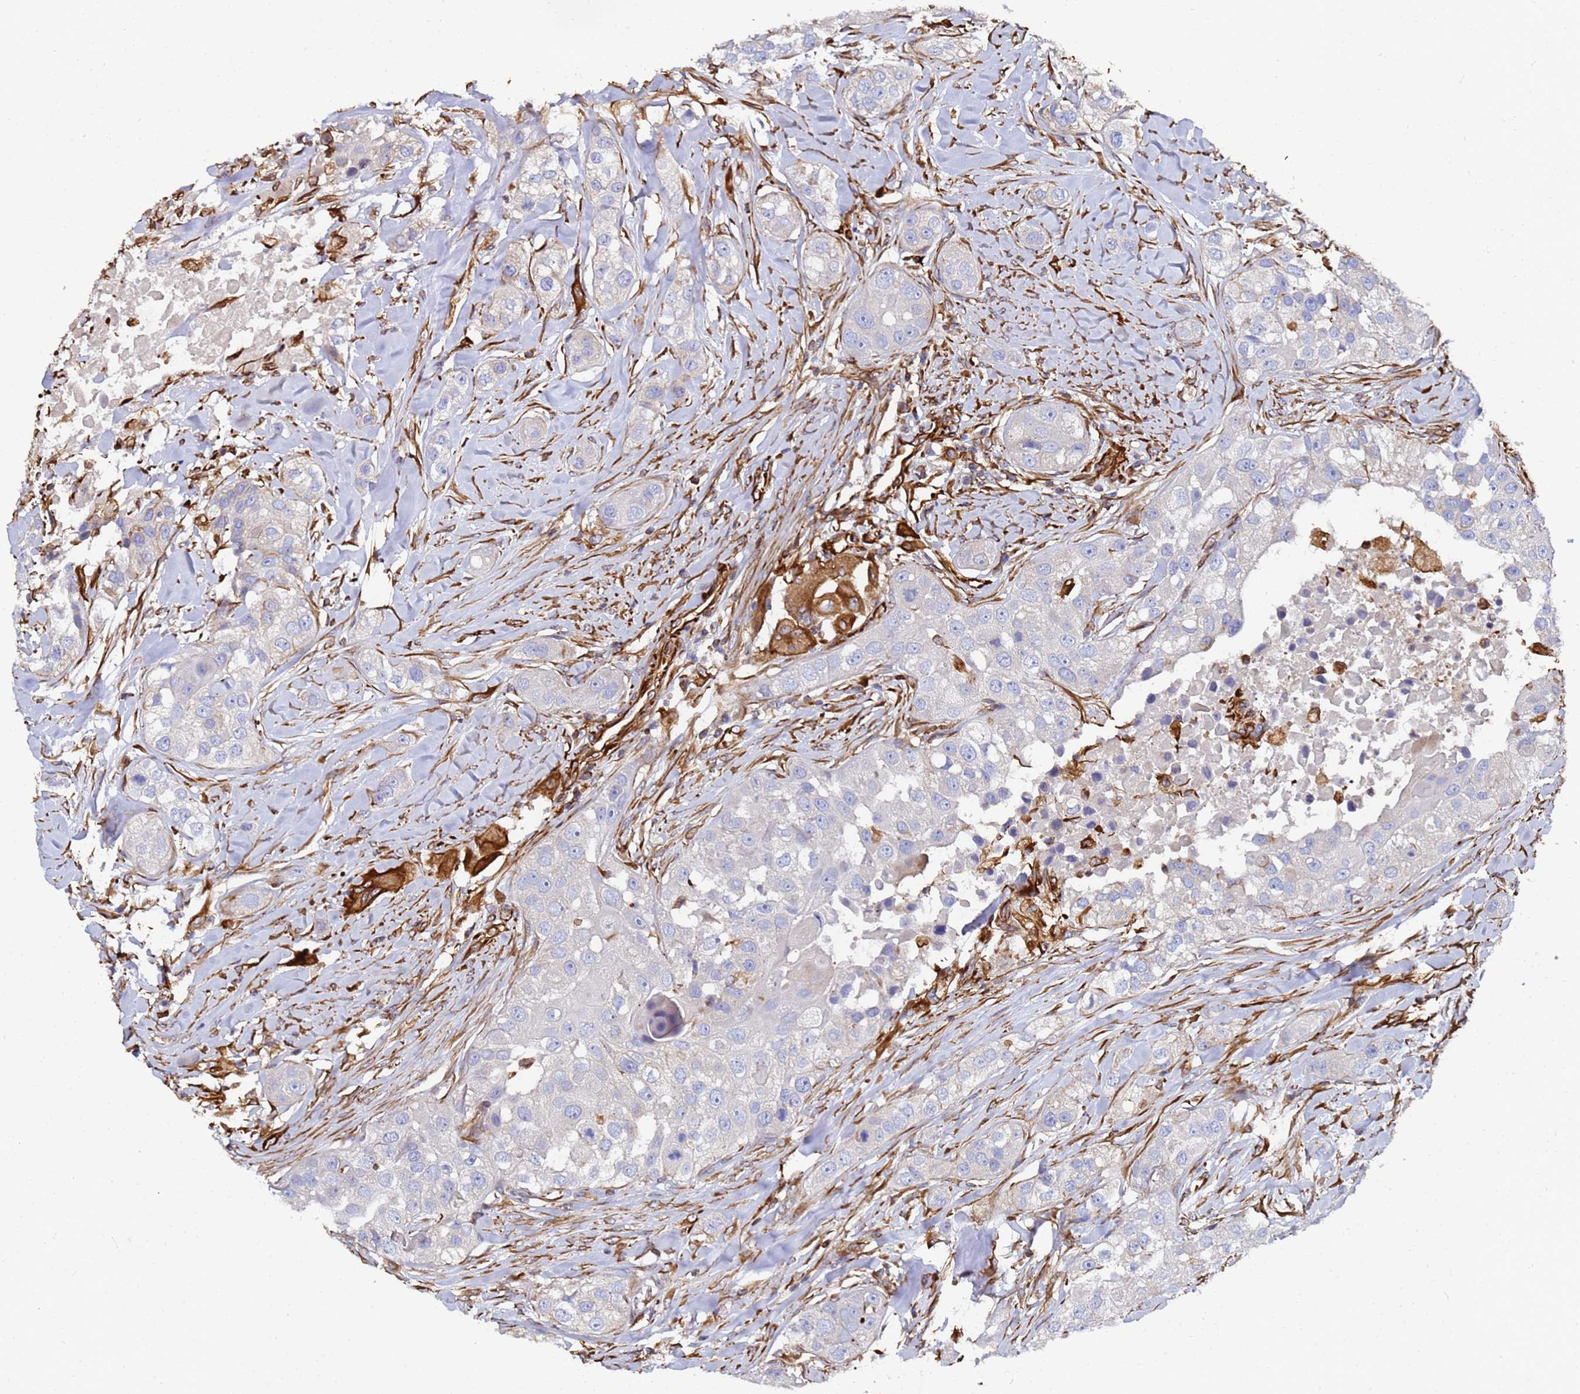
{"staining": {"intensity": "negative", "quantity": "none", "location": "none"}, "tissue": "head and neck cancer", "cell_type": "Tumor cells", "image_type": "cancer", "snomed": [{"axis": "morphology", "description": "Normal tissue, NOS"}, {"axis": "morphology", "description": "Squamous cell carcinoma, NOS"}, {"axis": "topography", "description": "Skeletal muscle"}, {"axis": "topography", "description": "Head-Neck"}], "caption": "Head and neck squamous cell carcinoma stained for a protein using immunohistochemistry displays no positivity tumor cells.", "gene": "SYT13", "patient": {"sex": "male", "age": 51}}